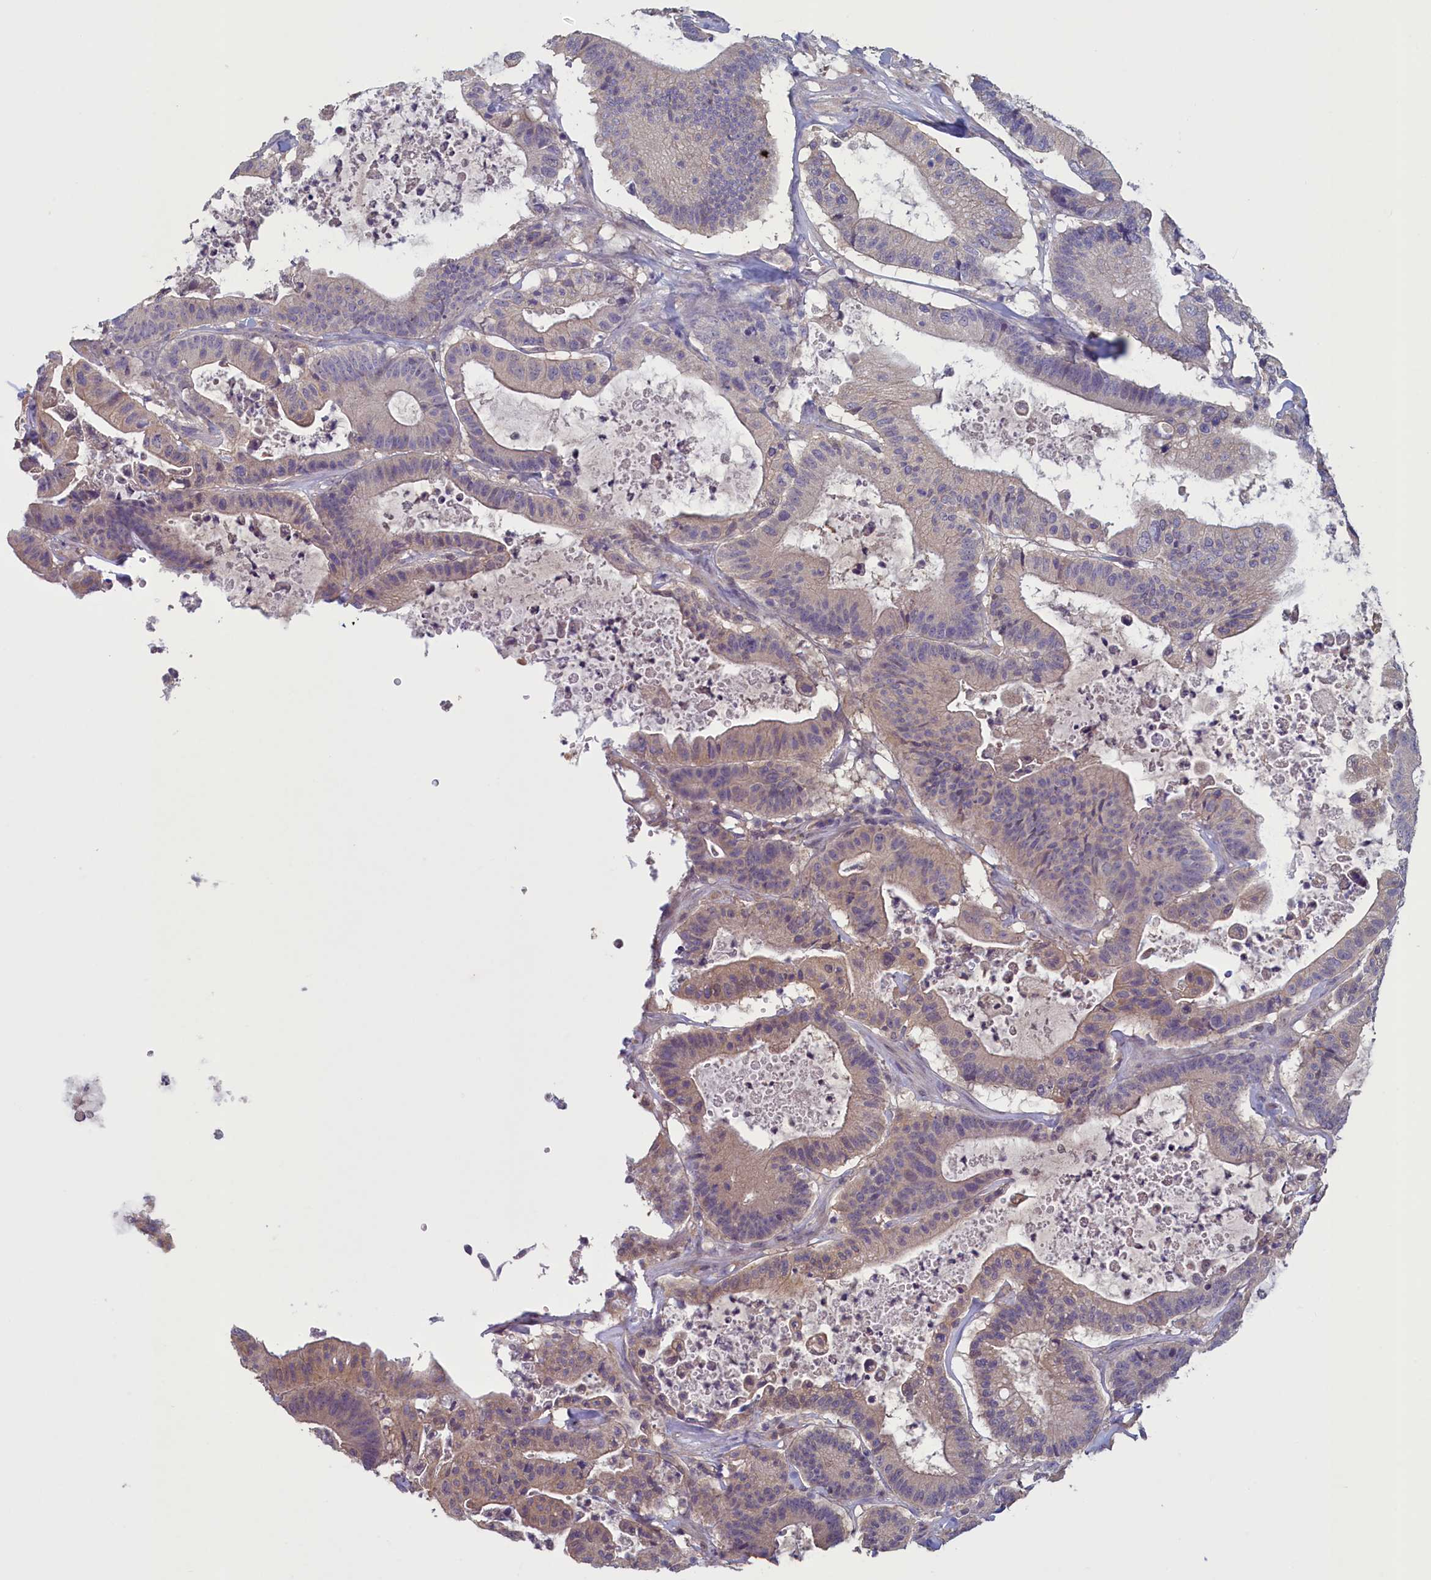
{"staining": {"intensity": "weak", "quantity": "<25%", "location": "cytoplasmic/membranous"}, "tissue": "colorectal cancer", "cell_type": "Tumor cells", "image_type": "cancer", "snomed": [{"axis": "morphology", "description": "Adenocarcinoma, NOS"}, {"axis": "topography", "description": "Colon"}], "caption": "DAB (3,3'-diaminobenzidine) immunohistochemical staining of colorectal cancer displays no significant expression in tumor cells. The staining was performed using DAB to visualize the protein expression in brown, while the nuclei were stained in blue with hematoxylin (Magnification: 20x).", "gene": "ATF7IP2", "patient": {"sex": "female", "age": 84}}